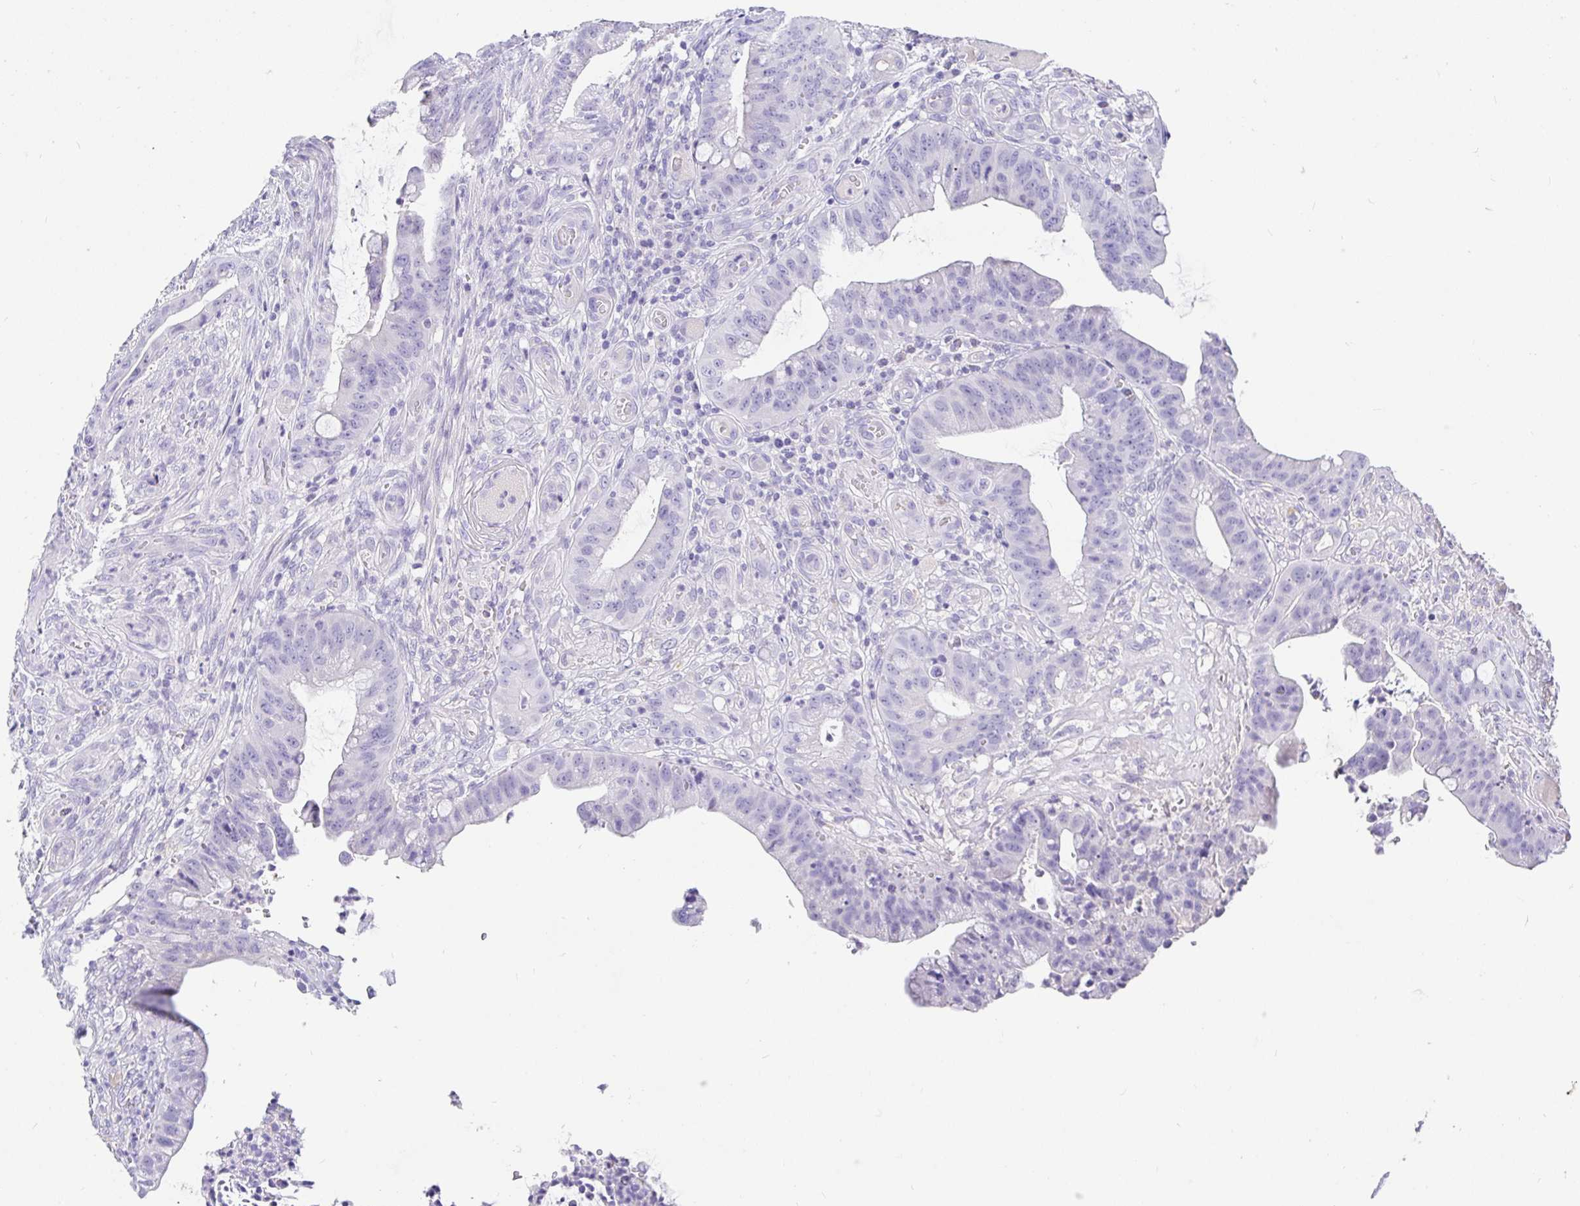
{"staining": {"intensity": "negative", "quantity": "none", "location": "none"}, "tissue": "colorectal cancer", "cell_type": "Tumor cells", "image_type": "cancer", "snomed": [{"axis": "morphology", "description": "Adenocarcinoma, NOS"}, {"axis": "topography", "description": "Colon"}], "caption": "Adenocarcinoma (colorectal) was stained to show a protein in brown. There is no significant positivity in tumor cells. (DAB (3,3'-diaminobenzidine) immunohistochemistry with hematoxylin counter stain).", "gene": "TPTE", "patient": {"sex": "male", "age": 62}}